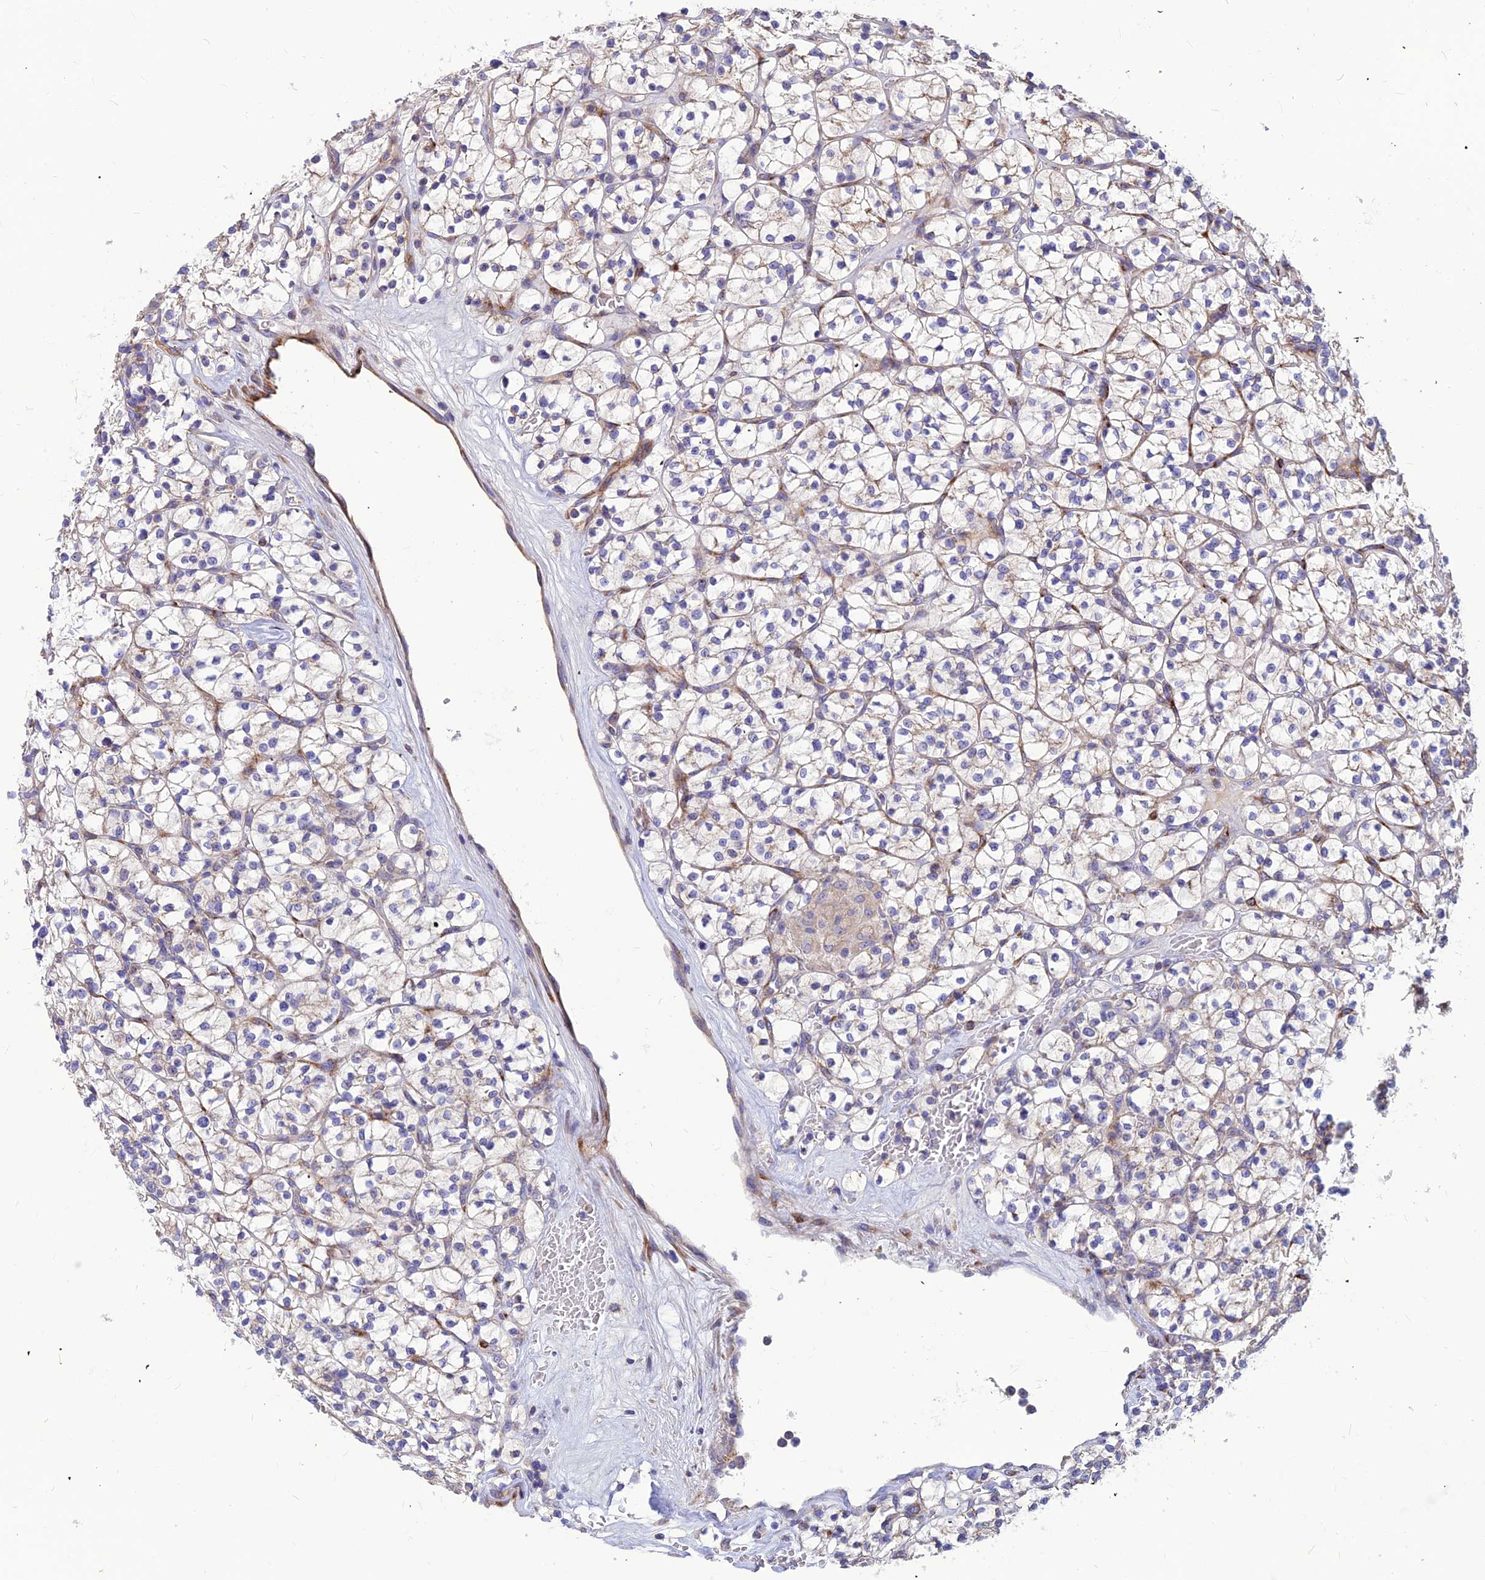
{"staining": {"intensity": "weak", "quantity": "25%-75%", "location": "cytoplasmic/membranous"}, "tissue": "renal cancer", "cell_type": "Tumor cells", "image_type": "cancer", "snomed": [{"axis": "morphology", "description": "Adenocarcinoma, NOS"}, {"axis": "topography", "description": "Kidney"}], "caption": "DAB immunohistochemical staining of human renal cancer (adenocarcinoma) shows weak cytoplasmic/membranous protein expression in approximately 25%-75% of tumor cells.", "gene": "ASPHD1", "patient": {"sex": "female", "age": 64}}